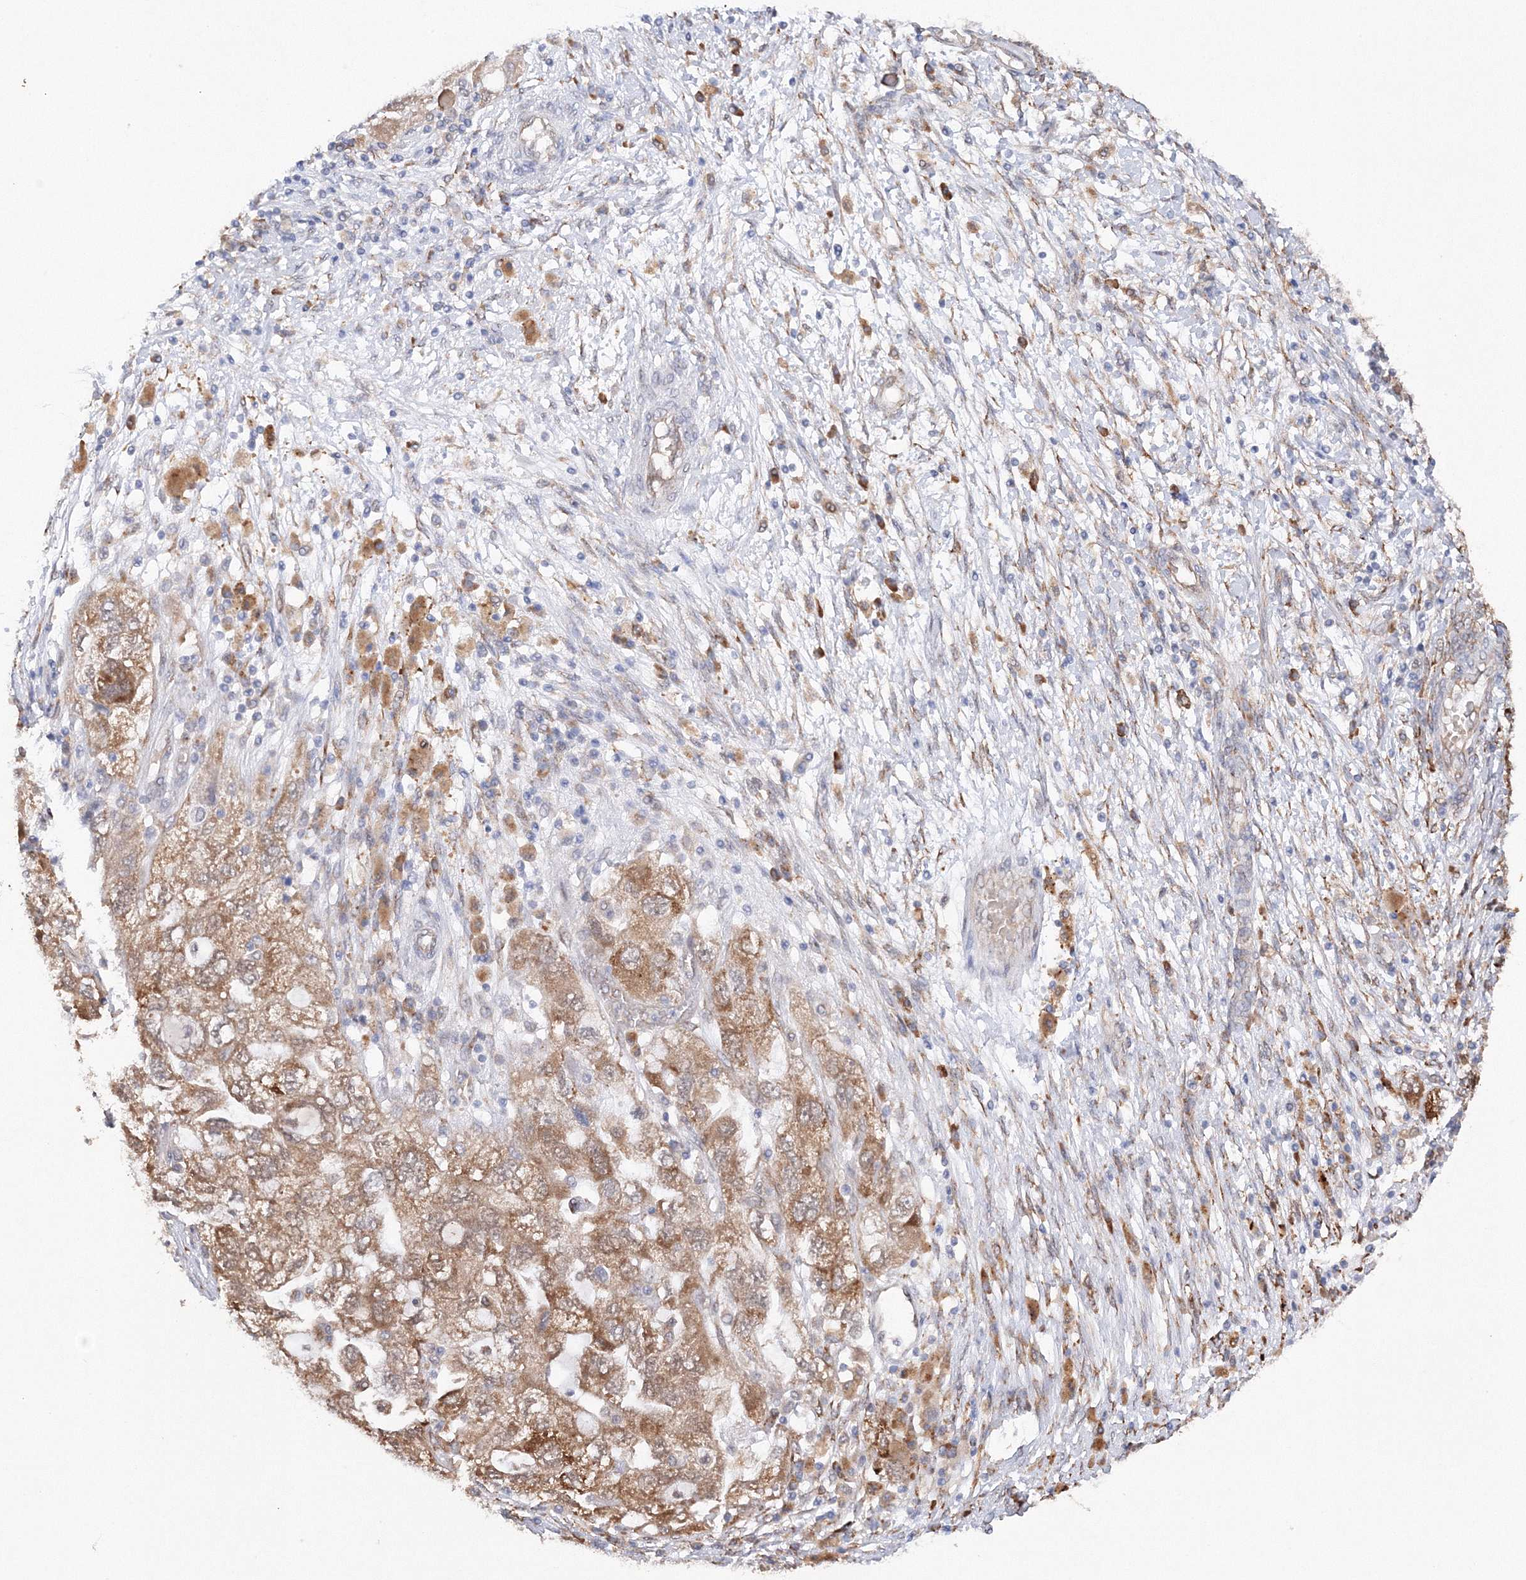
{"staining": {"intensity": "moderate", "quantity": ">75%", "location": "cytoplasmic/membranous"}, "tissue": "ovarian cancer", "cell_type": "Tumor cells", "image_type": "cancer", "snomed": [{"axis": "morphology", "description": "Carcinoma, NOS"}, {"axis": "morphology", "description": "Cystadenocarcinoma, serous, NOS"}, {"axis": "topography", "description": "Ovary"}], "caption": "Human ovarian cancer stained for a protein (brown) demonstrates moderate cytoplasmic/membranous positive staining in approximately >75% of tumor cells.", "gene": "DIS3L2", "patient": {"sex": "female", "age": 69}}